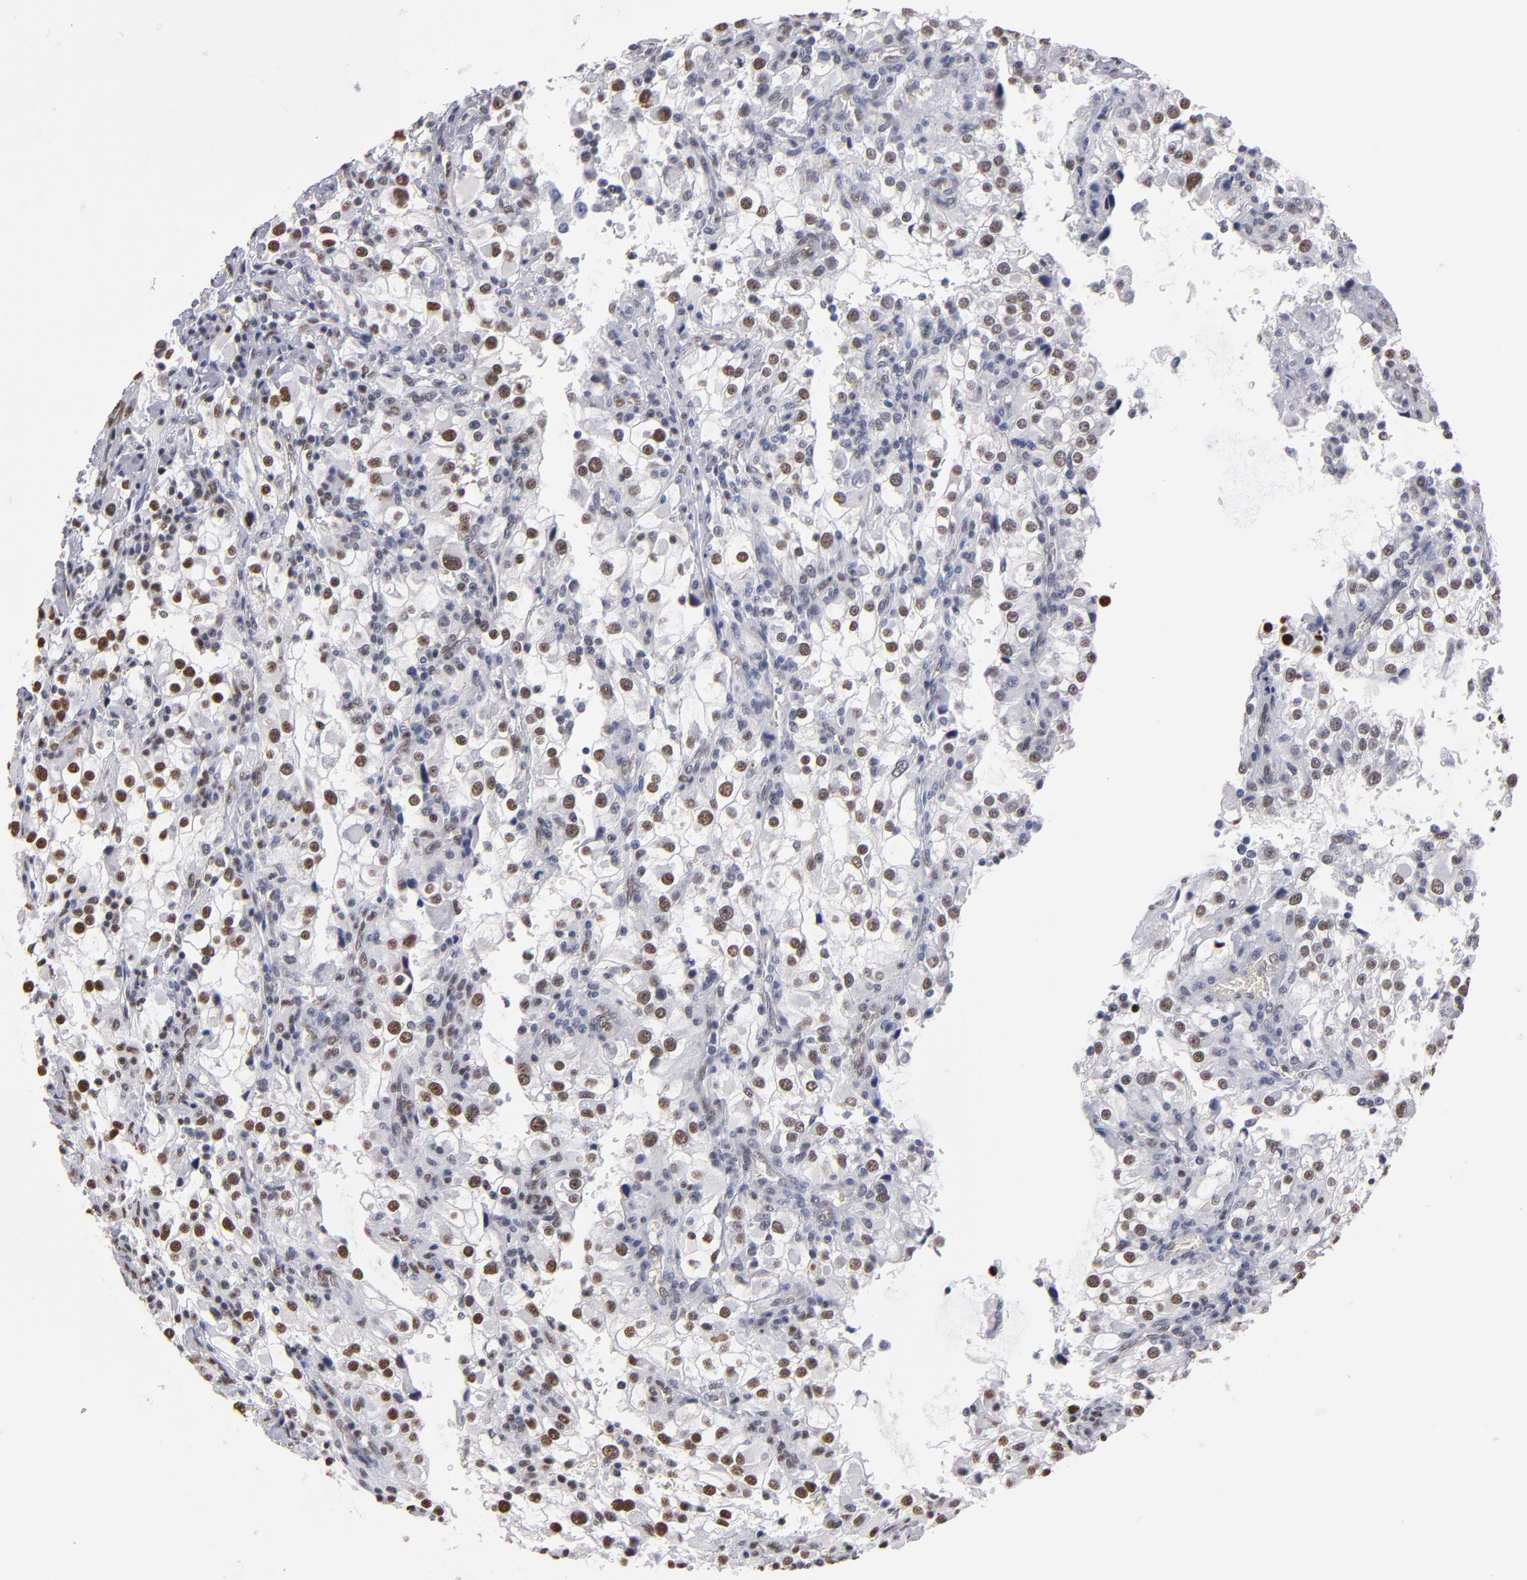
{"staining": {"intensity": "moderate", "quantity": "25%-75%", "location": "nuclear"}, "tissue": "renal cancer", "cell_type": "Tumor cells", "image_type": "cancer", "snomed": [{"axis": "morphology", "description": "Adenocarcinoma, NOS"}, {"axis": "topography", "description": "Kidney"}], "caption": "Immunohistochemistry image of renal adenocarcinoma stained for a protein (brown), which displays medium levels of moderate nuclear positivity in approximately 25%-75% of tumor cells.", "gene": "MN1", "patient": {"sex": "female", "age": 52}}